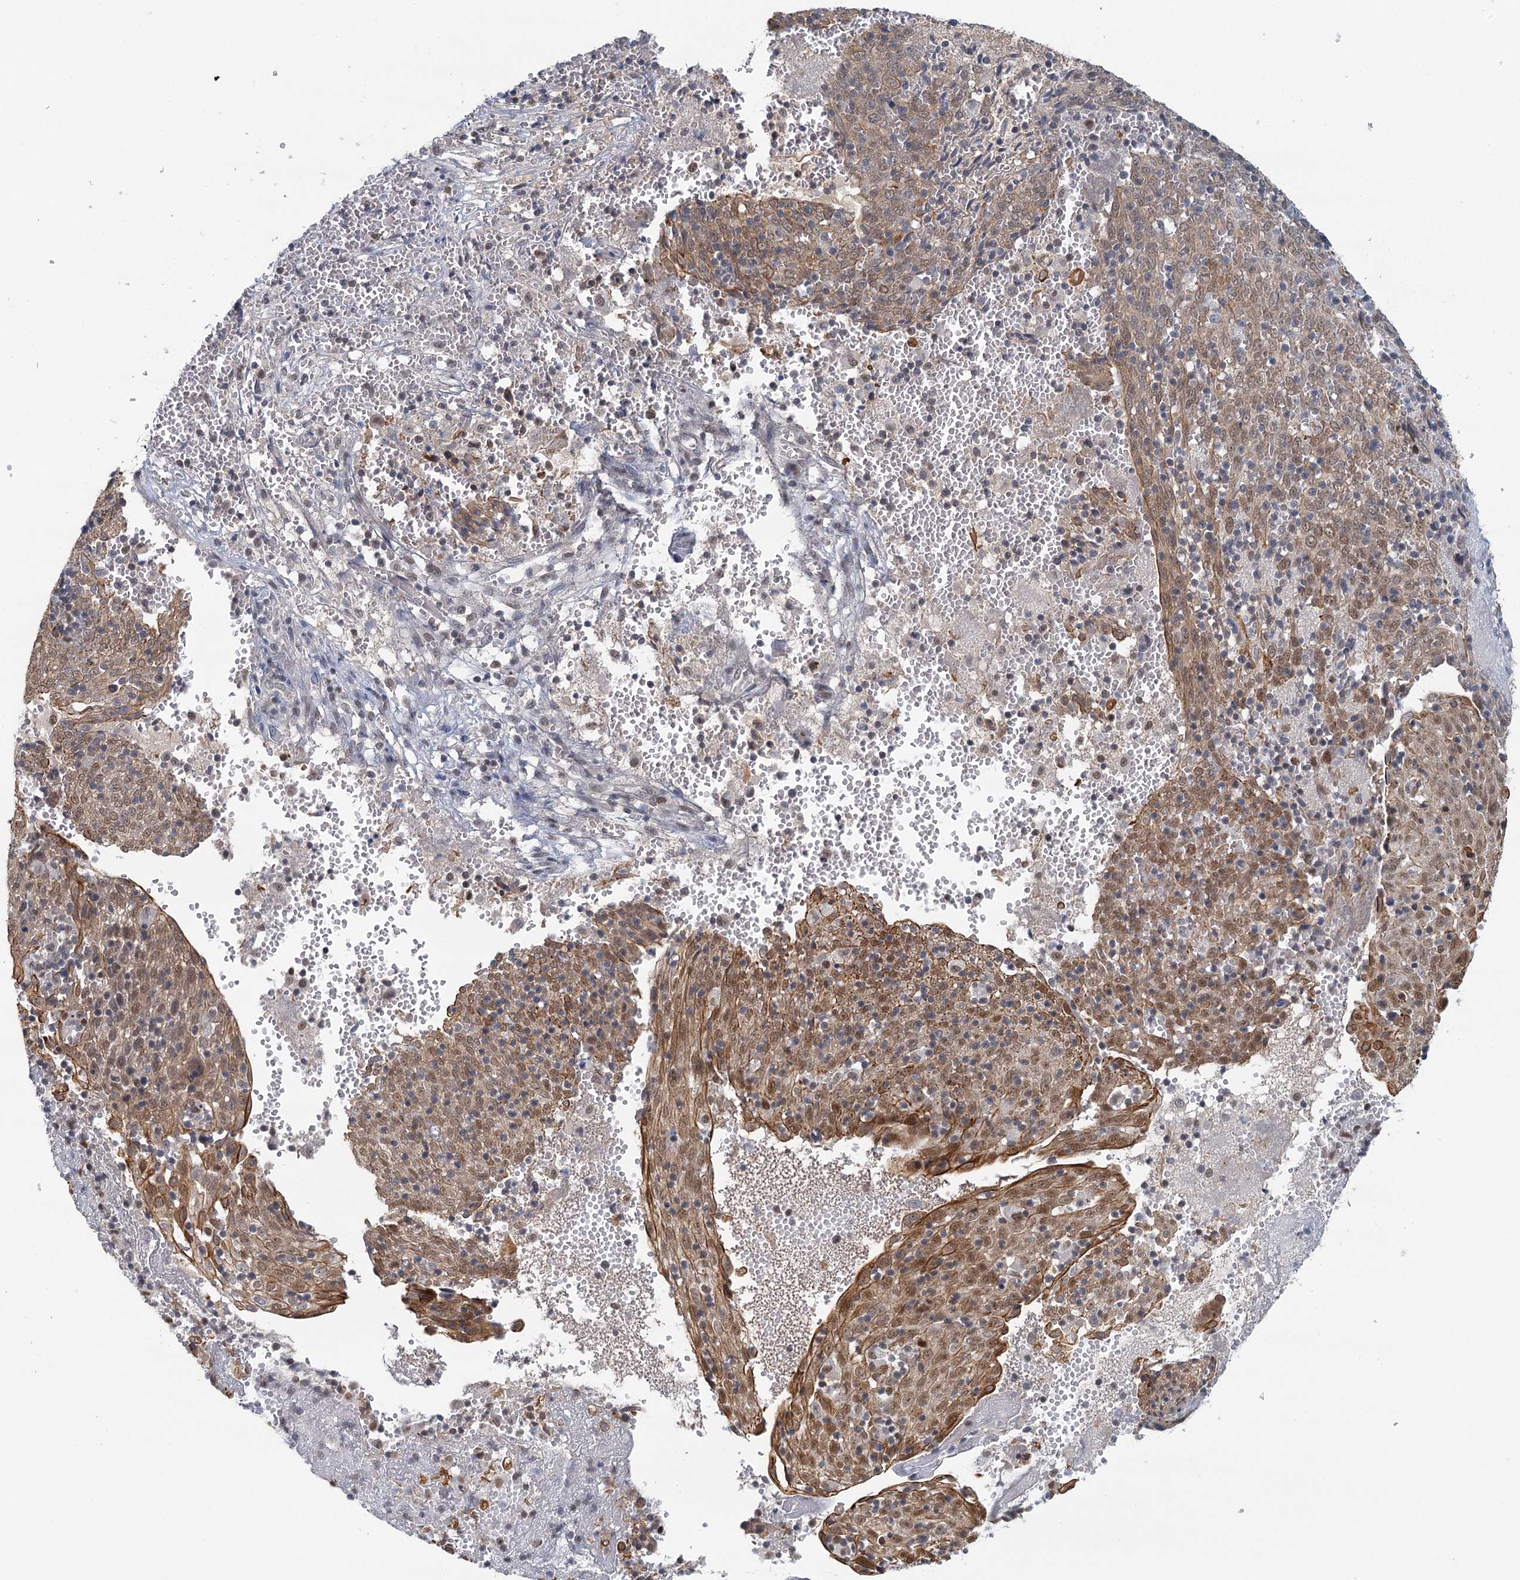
{"staining": {"intensity": "moderate", "quantity": "25%-75%", "location": "cytoplasmic/membranous,nuclear"}, "tissue": "cervical cancer", "cell_type": "Tumor cells", "image_type": "cancer", "snomed": [{"axis": "morphology", "description": "Squamous cell carcinoma, NOS"}, {"axis": "topography", "description": "Cervix"}], "caption": "Tumor cells reveal medium levels of moderate cytoplasmic/membranous and nuclear staining in approximately 25%-75% of cells in human squamous cell carcinoma (cervical).", "gene": "GPATCH11", "patient": {"sex": "female", "age": 67}}